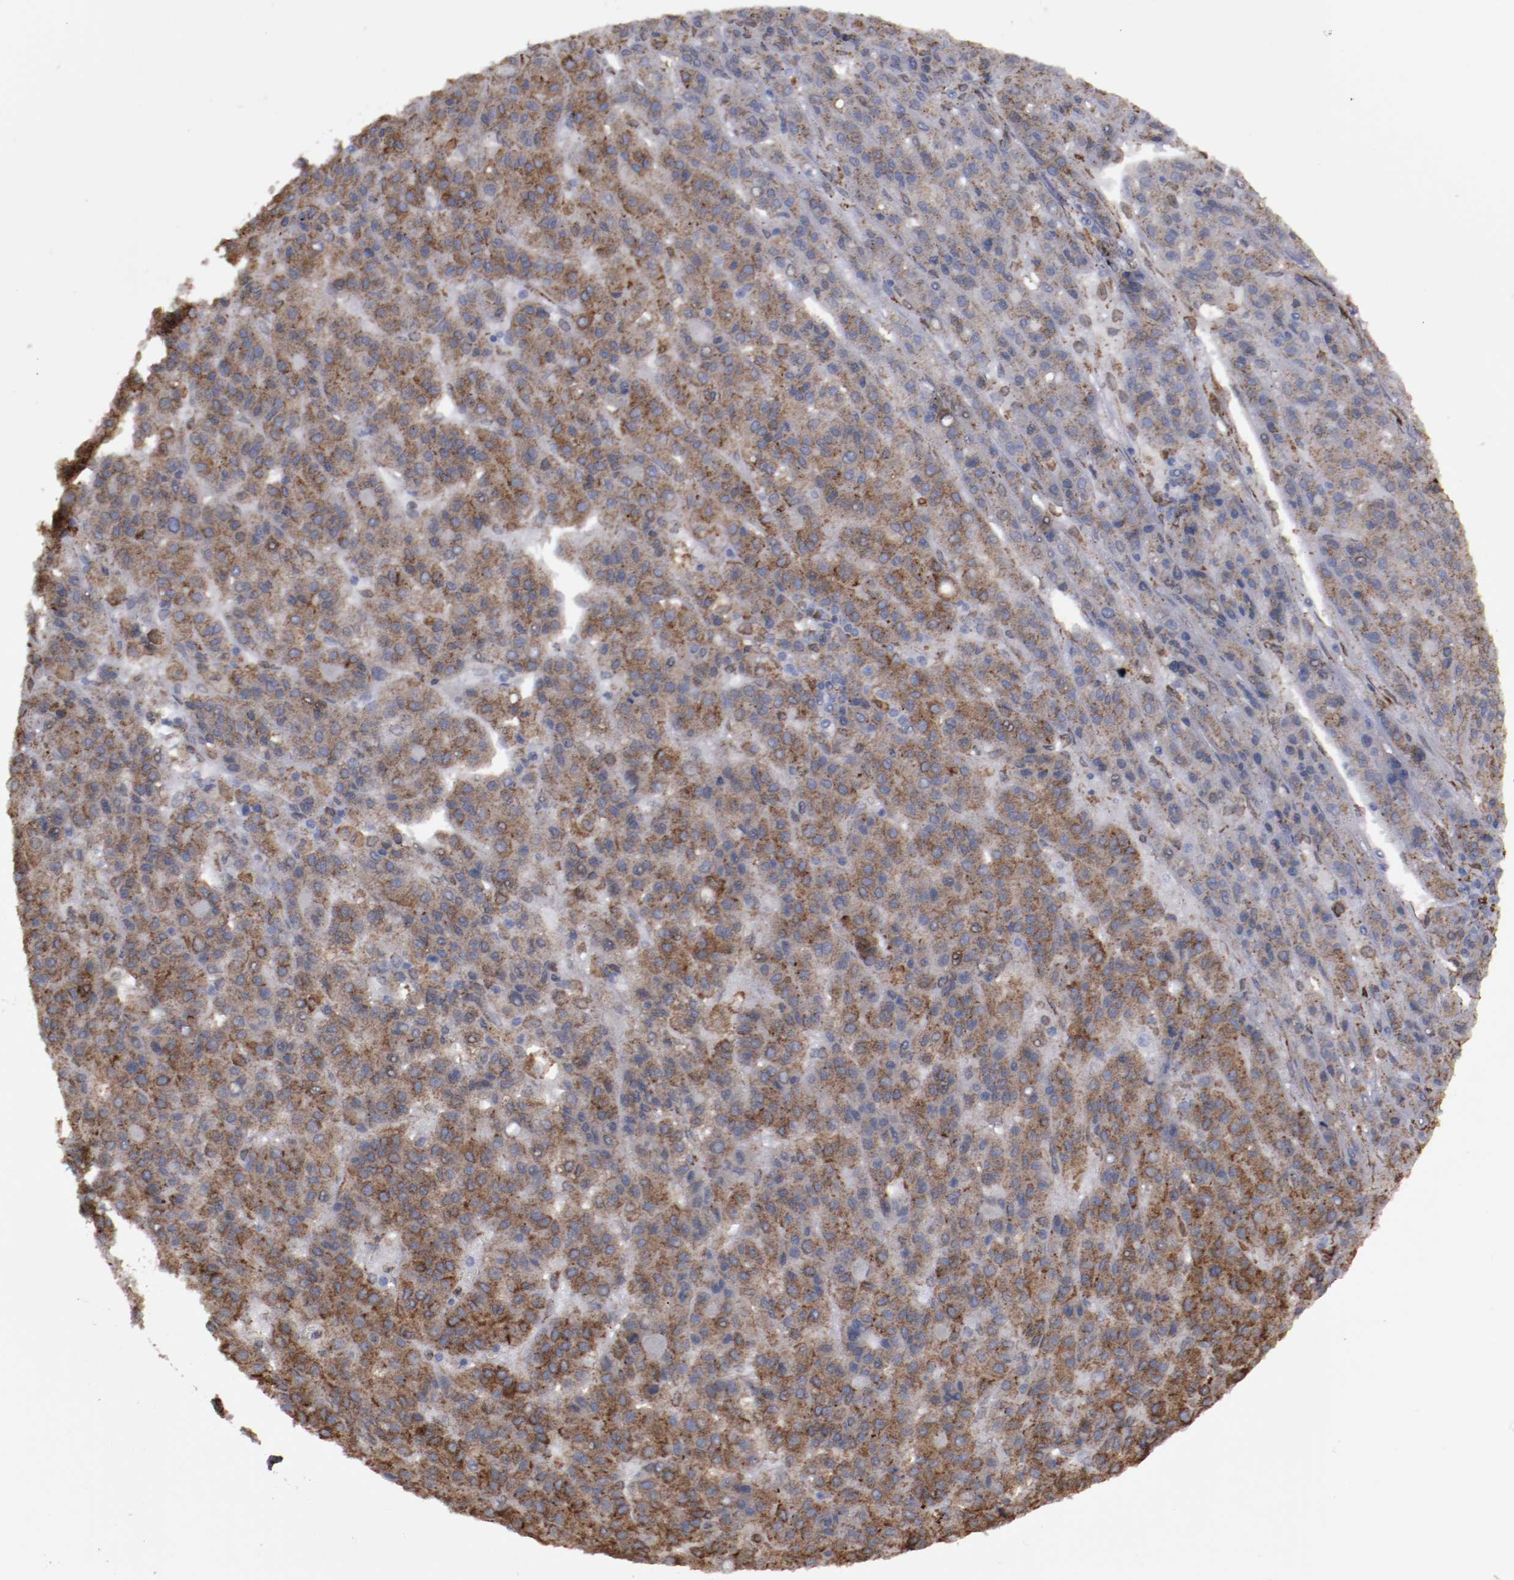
{"staining": {"intensity": "moderate", "quantity": ">75%", "location": "cytoplasmic/membranous"}, "tissue": "liver cancer", "cell_type": "Tumor cells", "image_type": "cancer", "snomed": [{"axis": "morphology", "description": "Carcinoma, Hepatocellular, NOS"}, {"axis": "topography", "description": "Liver"}], "caption": "IHC of liver cancer (hepatocellular carcinoma) shows medium levels of moderate cytoplasmic/membranous expression in about >75% of tumor cells.", "gene": "ERLIN2", "patient": {"sex": "male", "age": 70}}